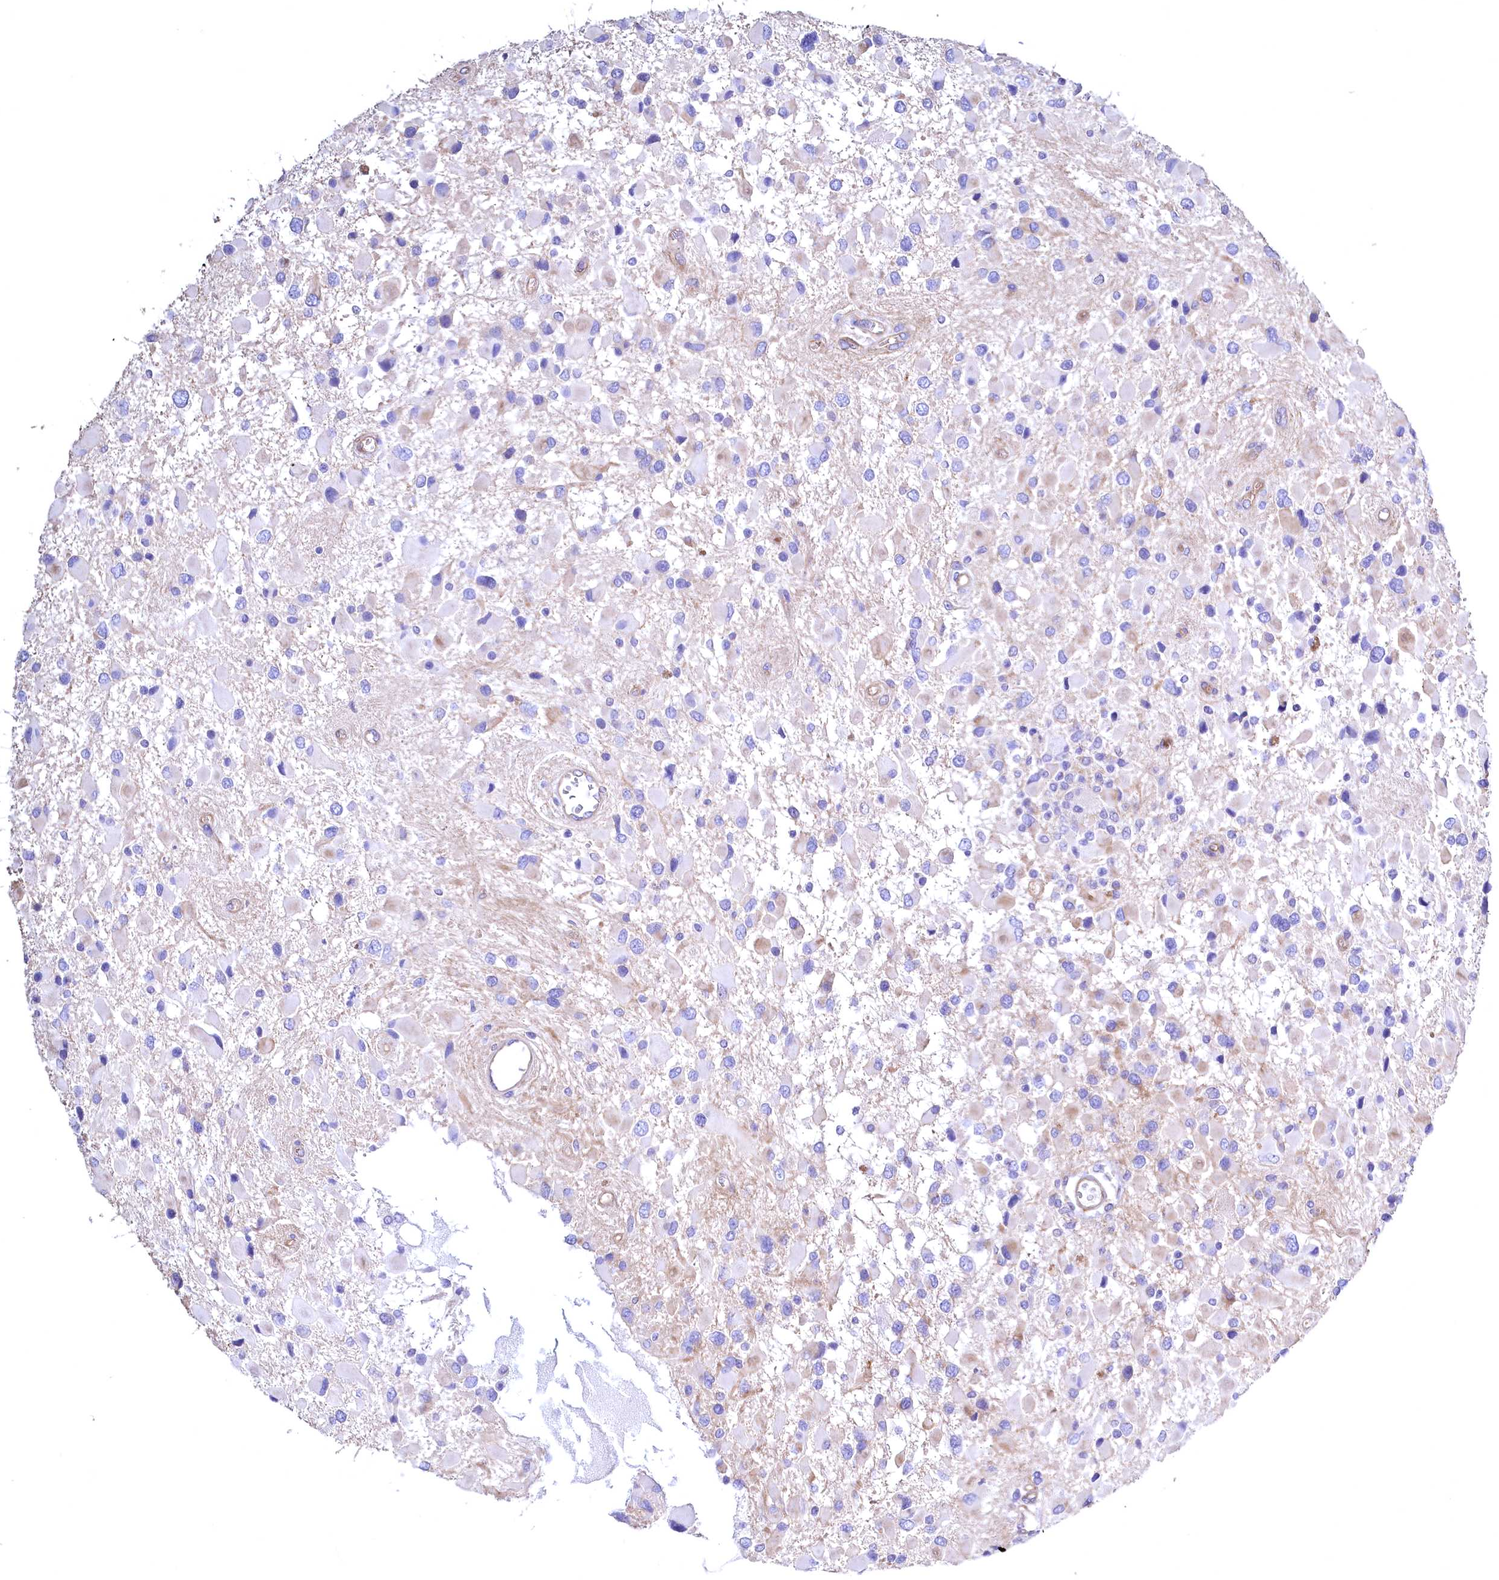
{"staining": {"intensity": "negative", "quantity": "none", "location": "none"}, "tissue": "glioma", "cell_type": "Tumor cells", "image_type": "cancer", "snomed": [{"axis": "morphology", "description": "Glioma, malignant, High grade"}, {"axis": "topography", "description": "Brain"}], "caption": "Immunohistochemistry image of neoplastic tissue: human glioma stained with DAB displays no significant protein positivity in tumor cells.", "gene": "WNT8A", "patient": {"sex": "male", "age": 53}}